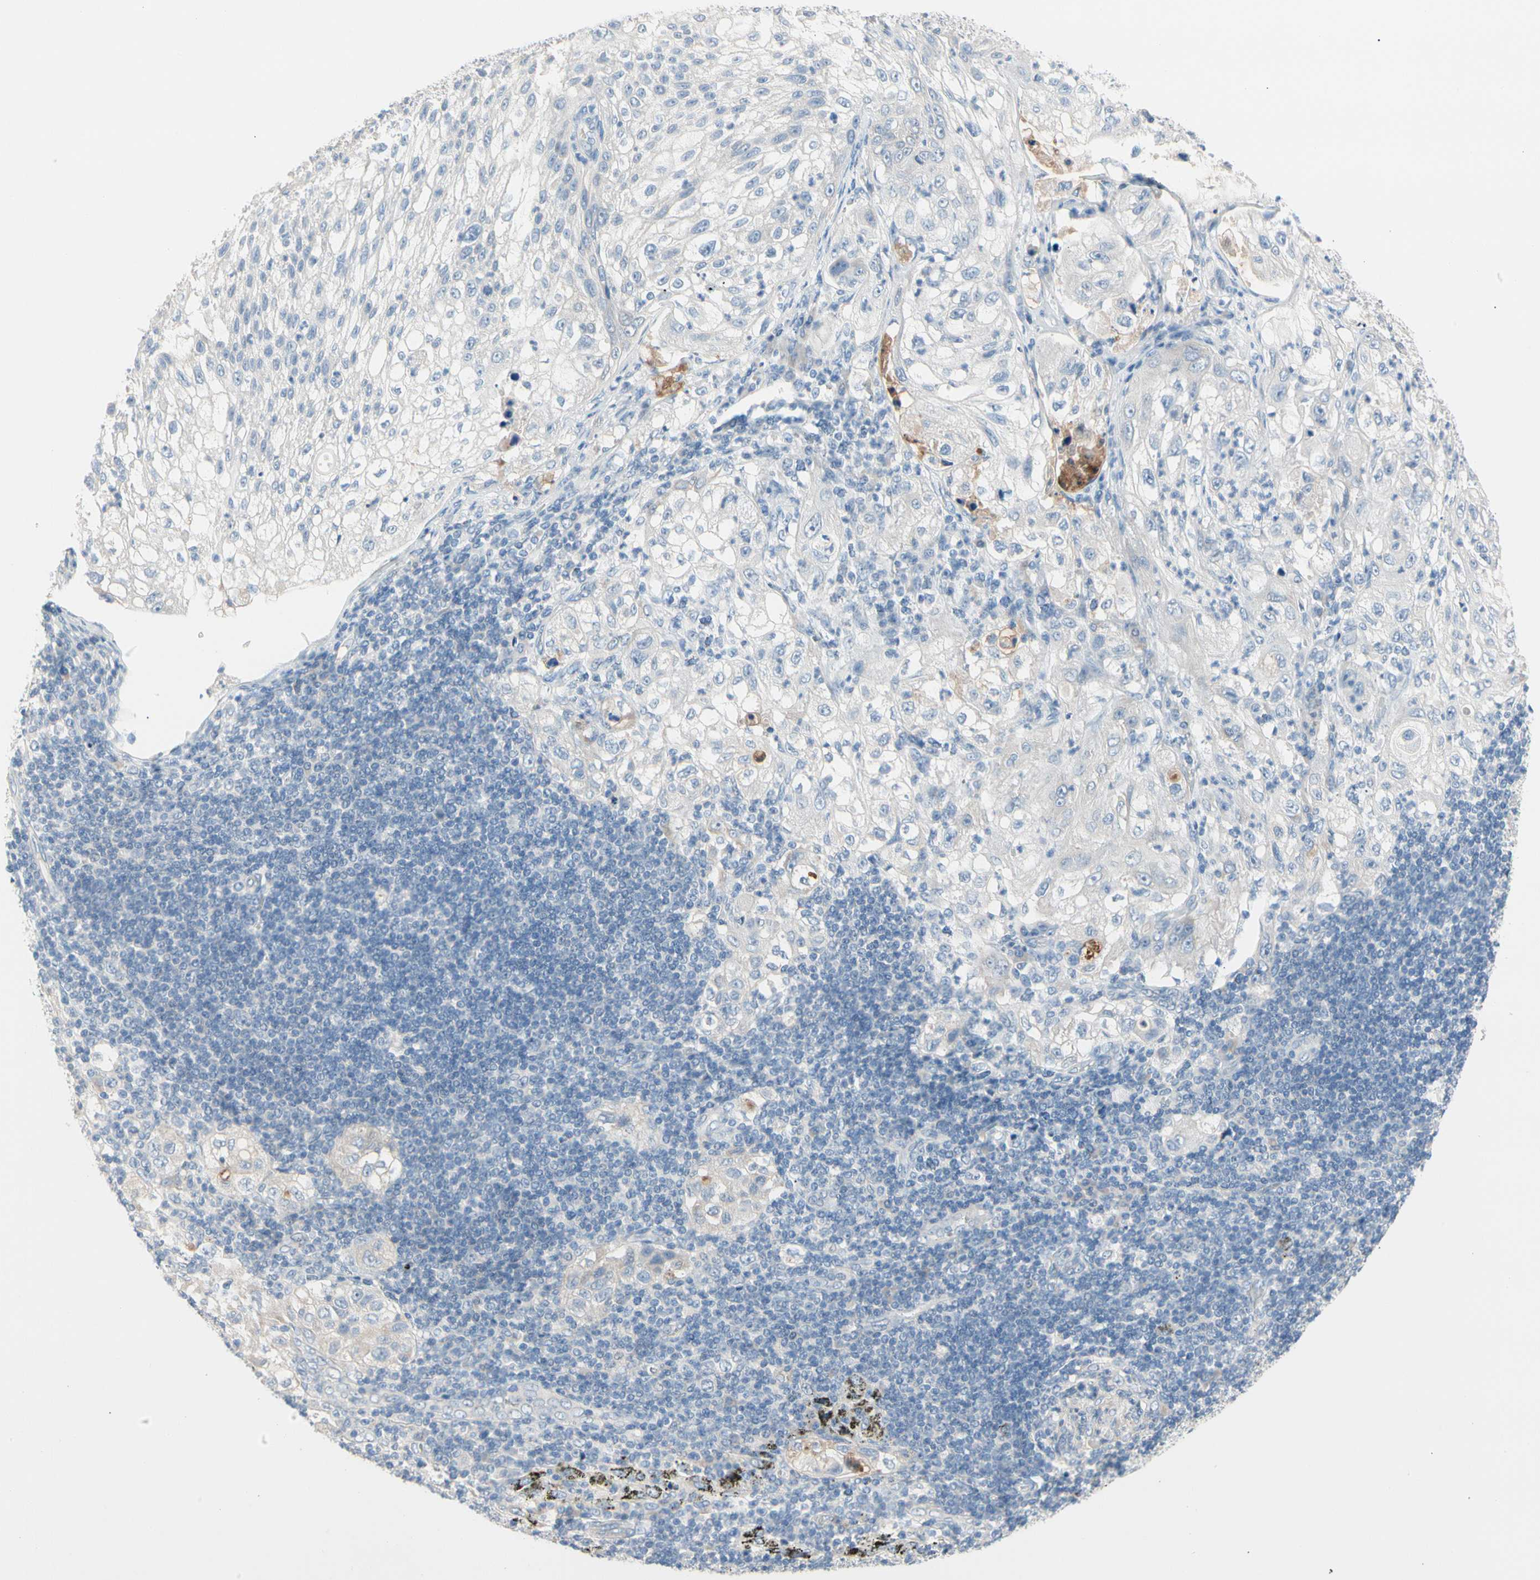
{"staining": {"intensity": "negative", "quantity": "none", "location": "none"}, "tissue": "lung cancer", "cell_type": "Tumor cells", "image_type": "cancer", "snomed": [{"axis": "morphology", "description": "Inflammation, NOS"}, {"axis": "morphology", "description": "Squamous cell carcinoma, NOS"}, {"axis": "topography", "description": "Lymph node"}, {"axis": "topography", "description": "Soft tissue"}, {"axis": "topography", "description": "Lung"}], "caption": "IHC image of lung squamous cell carcinoma stained for a protein (brown), which demonstrates no expression in tumor cells.", "gene": "MARK1", "patient": {"sex": "male", "age": 66}}